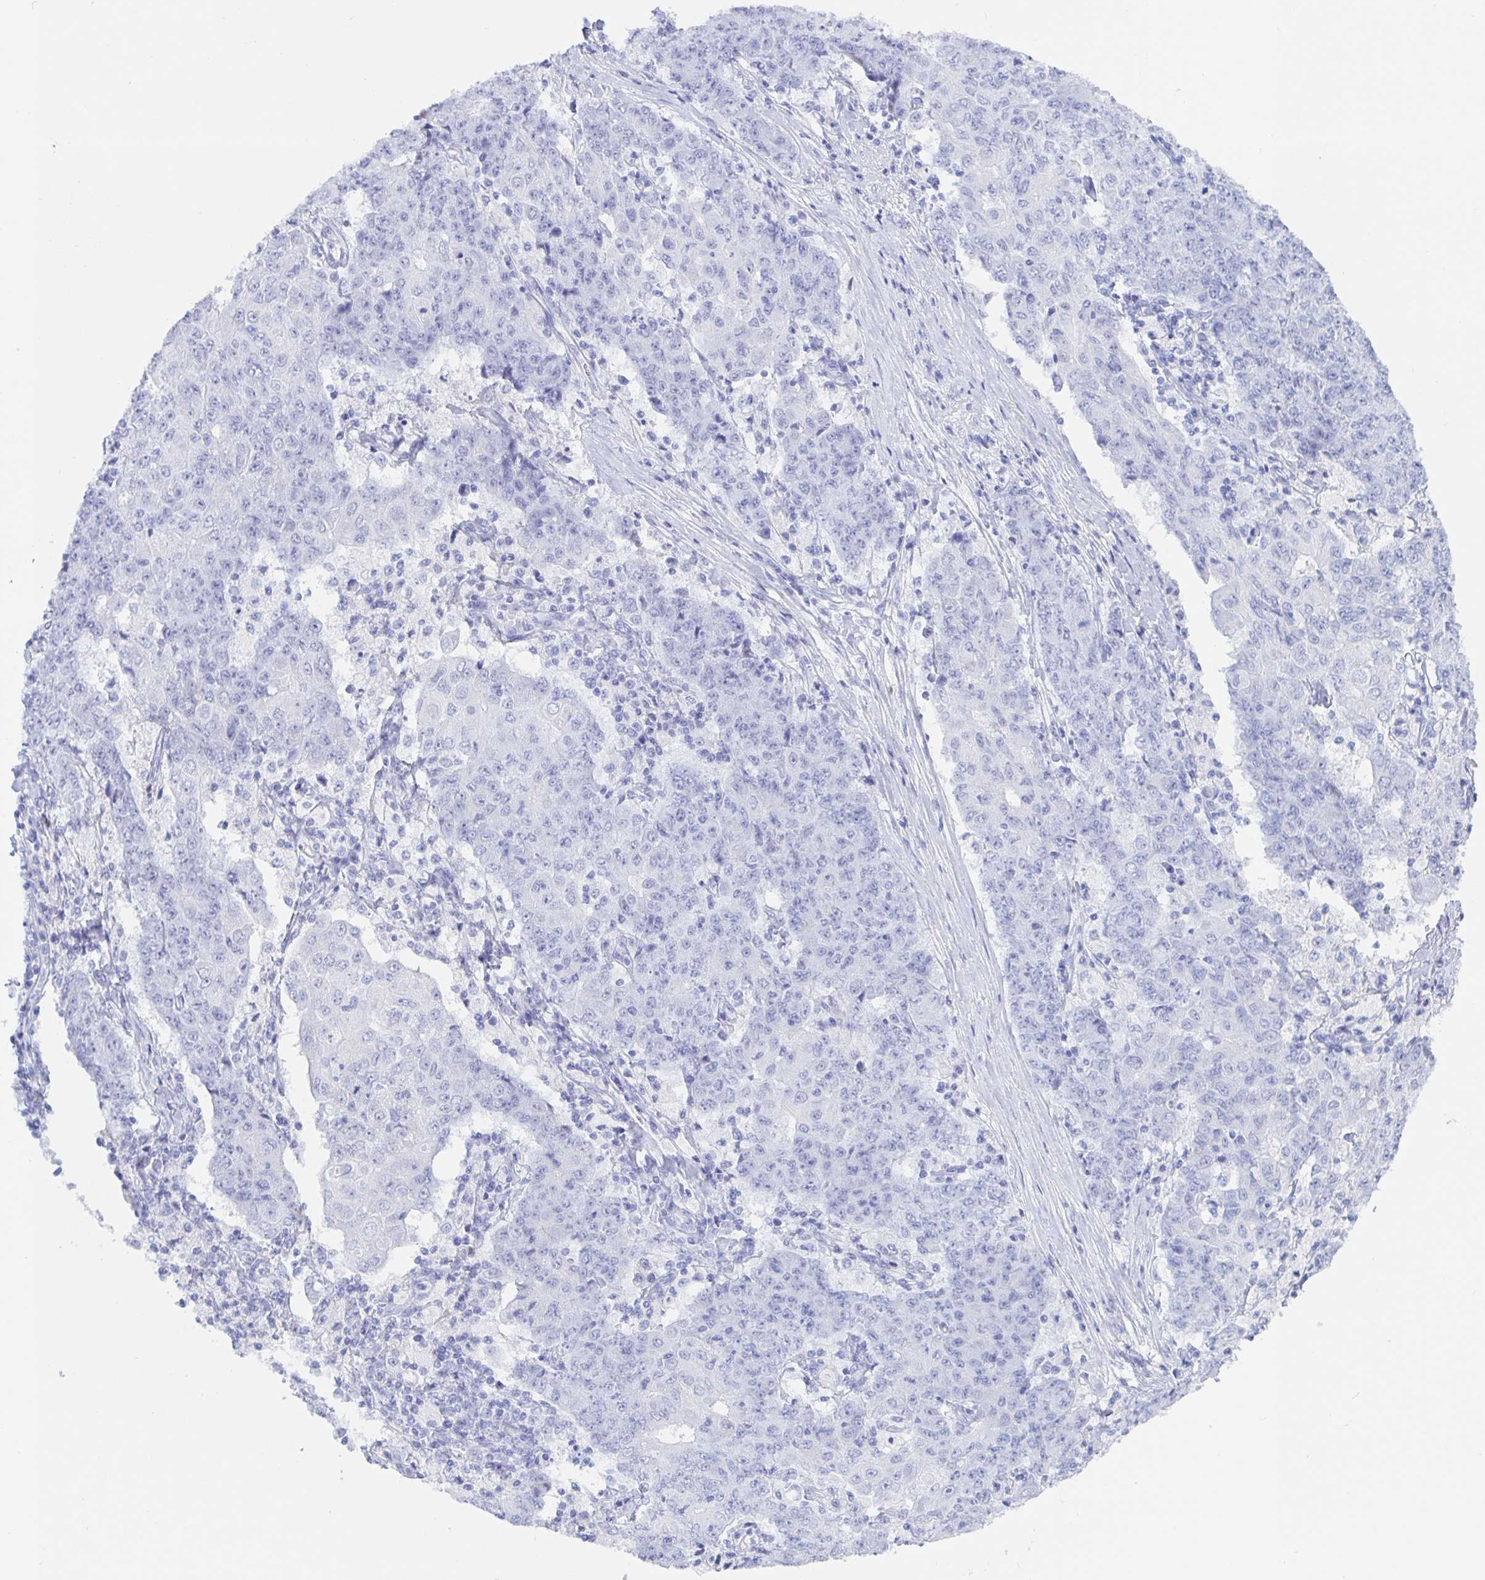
{"staining": {"intensity": "negative", "quantity": "none", "location": "none"}, "tissue": "ovarian cancer", "cell_type": "Tumor cells", "image_type": "cancer", "snomed": [{"axis": "morphology", "description": "Carcinoma, endometroid"}, {"axis": "topography", "description": "Ovary"}], "caption": "Immunohistochemistry (IHC) micrograph of human ovarian endometroid carcinoma stained for a protein (brown), which exhibits no positivity in tumor cells.", "gene": "KCNH6", "patient": {"sex": "female", "age": 42}}